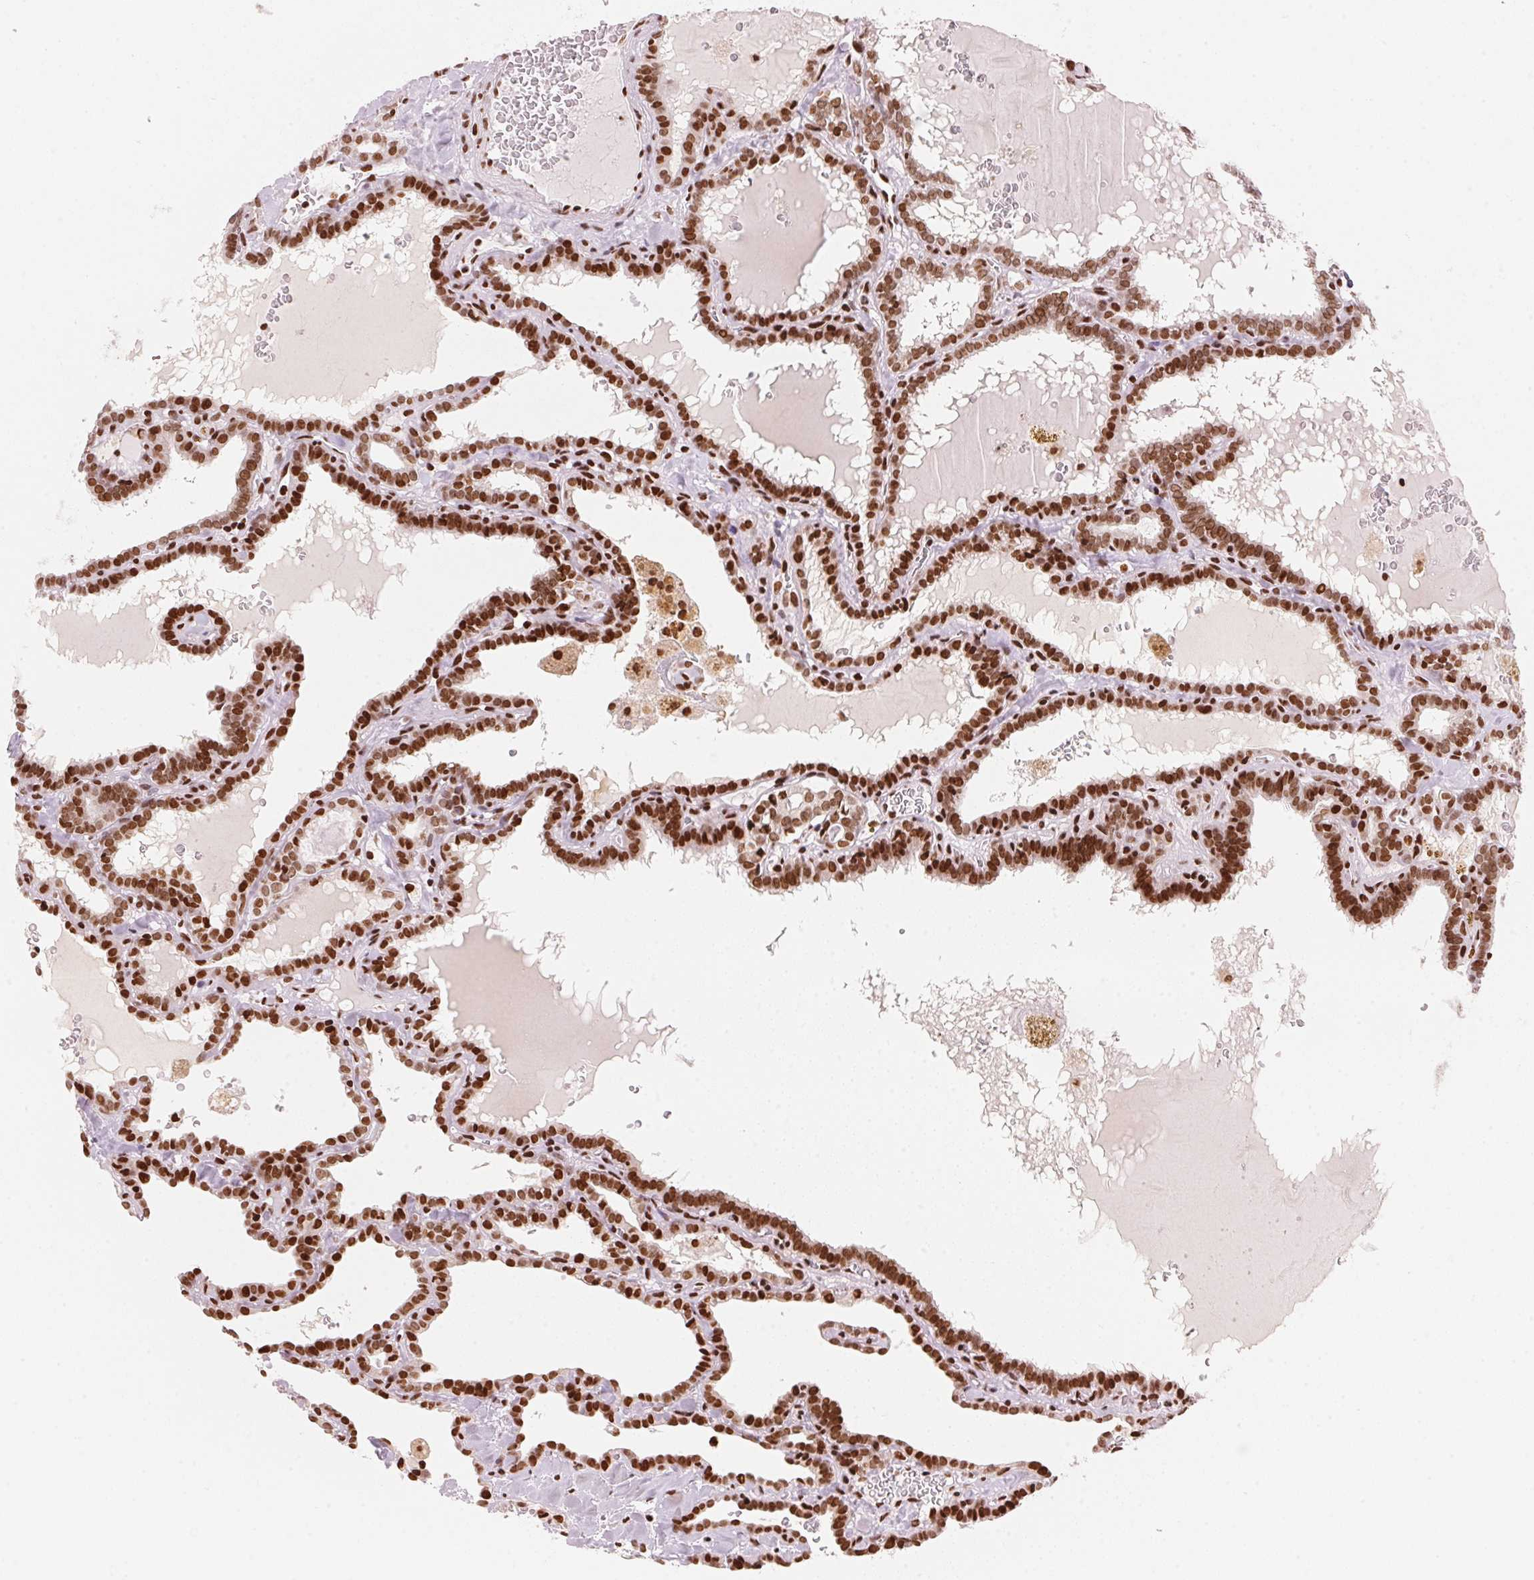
{"staining": {"intensity": "strong", "quantity": ">75%", "location": "nuclear"}, "tissue": "thyroid cancer", "cell_type": "Tumor cells", "image_type": "cancer", "snomed": [{"axis": "morphology", "description": "Papillary adenocarcinoma, NOS"}, {"axis": "topography", "description": "Thyroid gland"}], "caption": "Protein expression analysis of thyroid cancer (papillary adenocarcinoma) exhibits strong nuclear expression in about >75% of tumor cells. The staining is performed using DAB brown chromogen to label protein expression. The nuclei are counter-stained blue using hematoxylin.", "gene": "NXF1", "patient": {"sex": "female", "age": 39}}